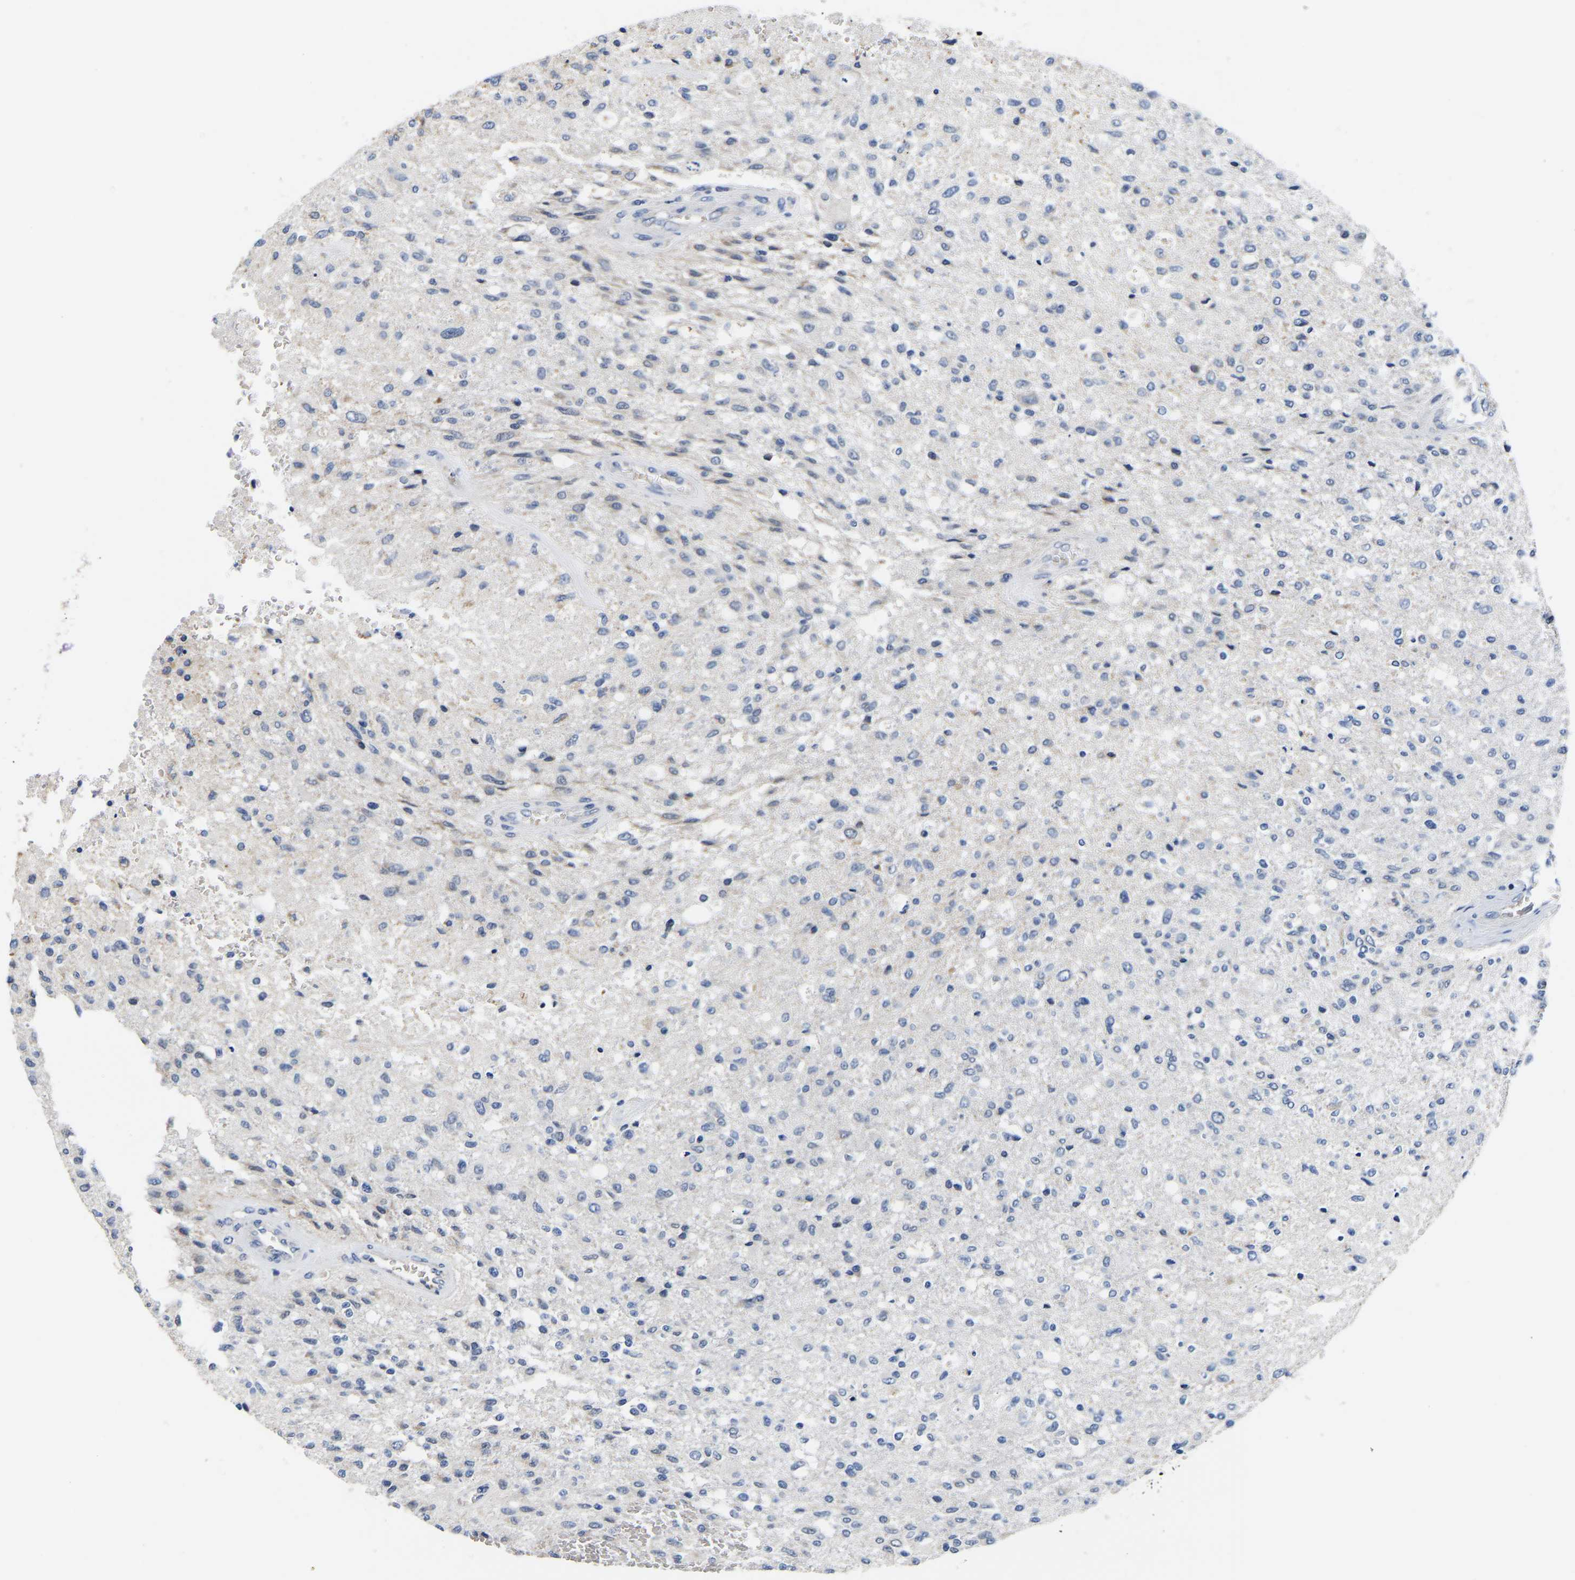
{"staining": {"intensity": "negative", "quantity": "none", "location": "none"}, "tissue": "glioma", "cell_type": "Tumor cells", "image_type": "cancer", "snomed": [{"axis": "morphology", "description": "Normal tissue, NOS"}, {"axis": "morphology", "description": "Glioma, malignant, High grade"}, {"axis": "topography", "description": "Cerebral cortex"}], "caption": "Image shows no protein positivity in tumor cells of high-grade glioma (malignant) tissue.", "gene": "RINT1", "patient": {"sex": "male", "age": 77}}